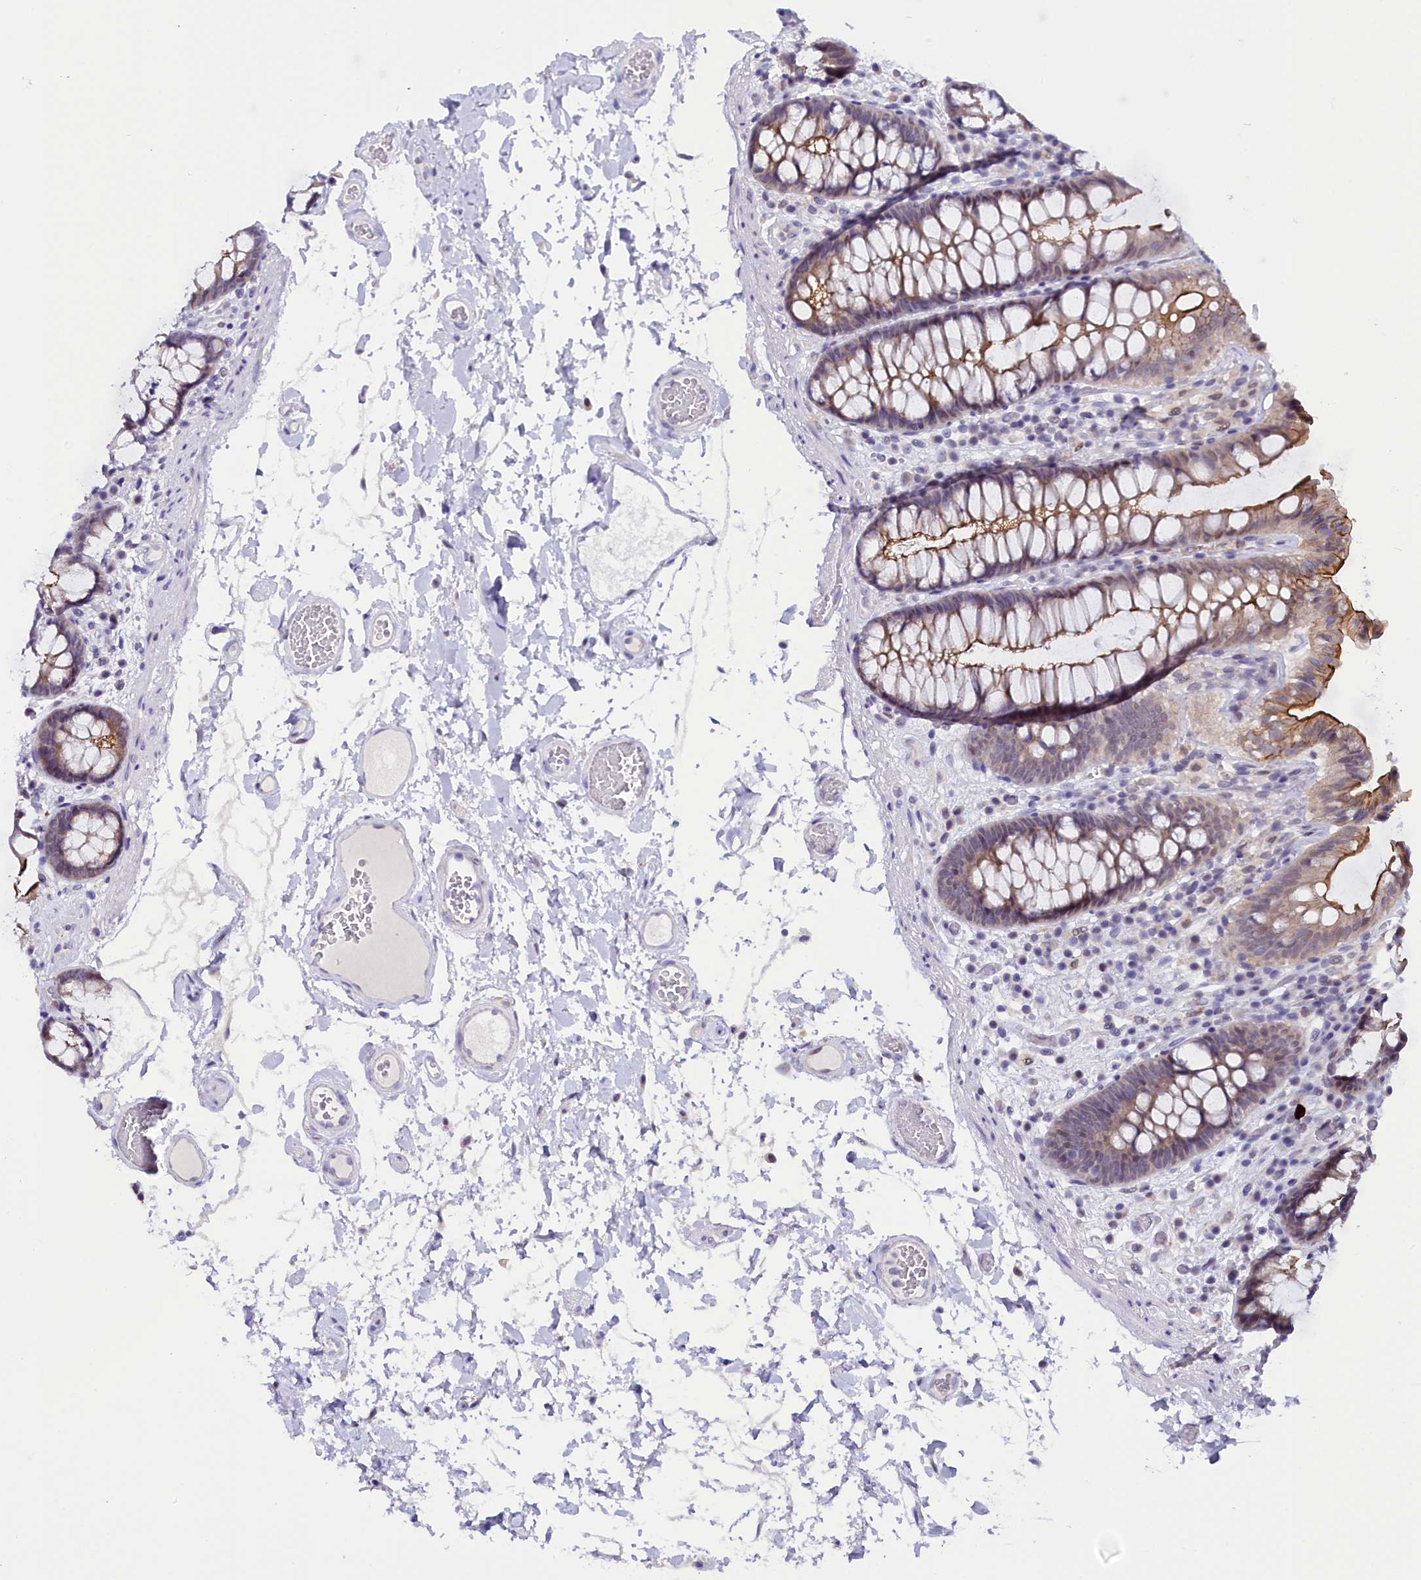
{"staining": {"intensity": "negative", "quantity": "none", "location": "none"}, "tissue": "colon", "cell_type": "Endothelial cells", "image_type": "normal", "snomed": [{"axis": "morphology", "description": "Normal tissue, NOS"}, {"axis": "topography", "description": "Colon"}], "caption": "This is an immunohistochemistry (IHC) micrograph of unremarkable human colon. There is no staining in endothelial cells.", "gene": "OSGEP", "patient": {"sex": "male", "age": 84}}